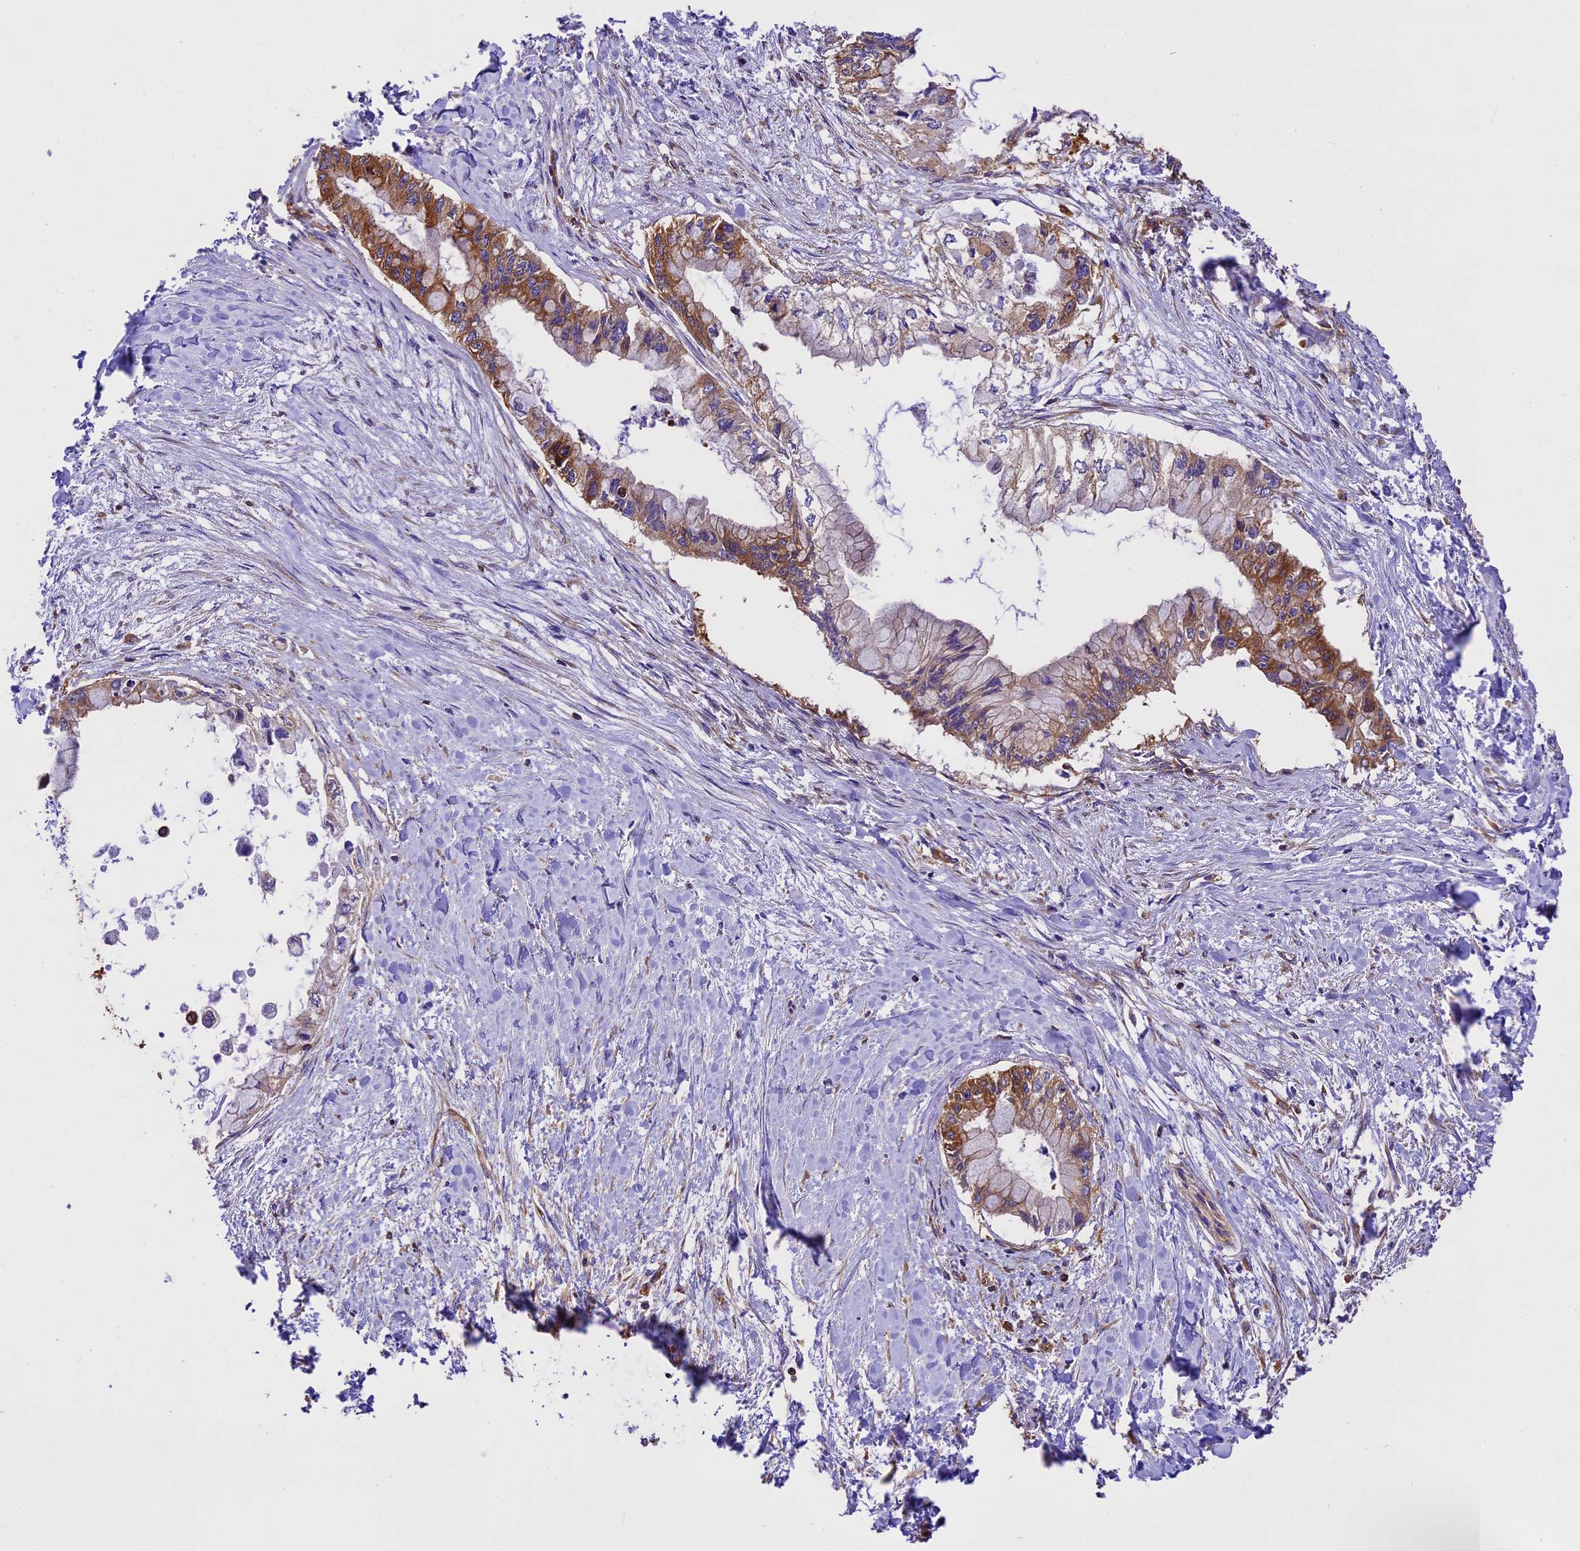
{"staining": {"intensity": "moderate", "quantity": "25%-75%", "location": "cytoplasmic/membranous"}, "tissue": "pancreatic cancer", "cell_type": "Tumor cells", "image_type": "cancer", "snomed": [{"axis": "morphology", "description": "Adenocarcinoma, NOS"}, {"axis": "topography", "description": "Pancreas"}], "caption": "High-power microscopy captured an IHC micrograph of adenocarcinoma (pancreatic), revealing moderate cytoplasmic/membranous staining in about 25%-75% of tumor cells.", "gene": "KARS1", "patient": {"sex": "male", "age": 48}}